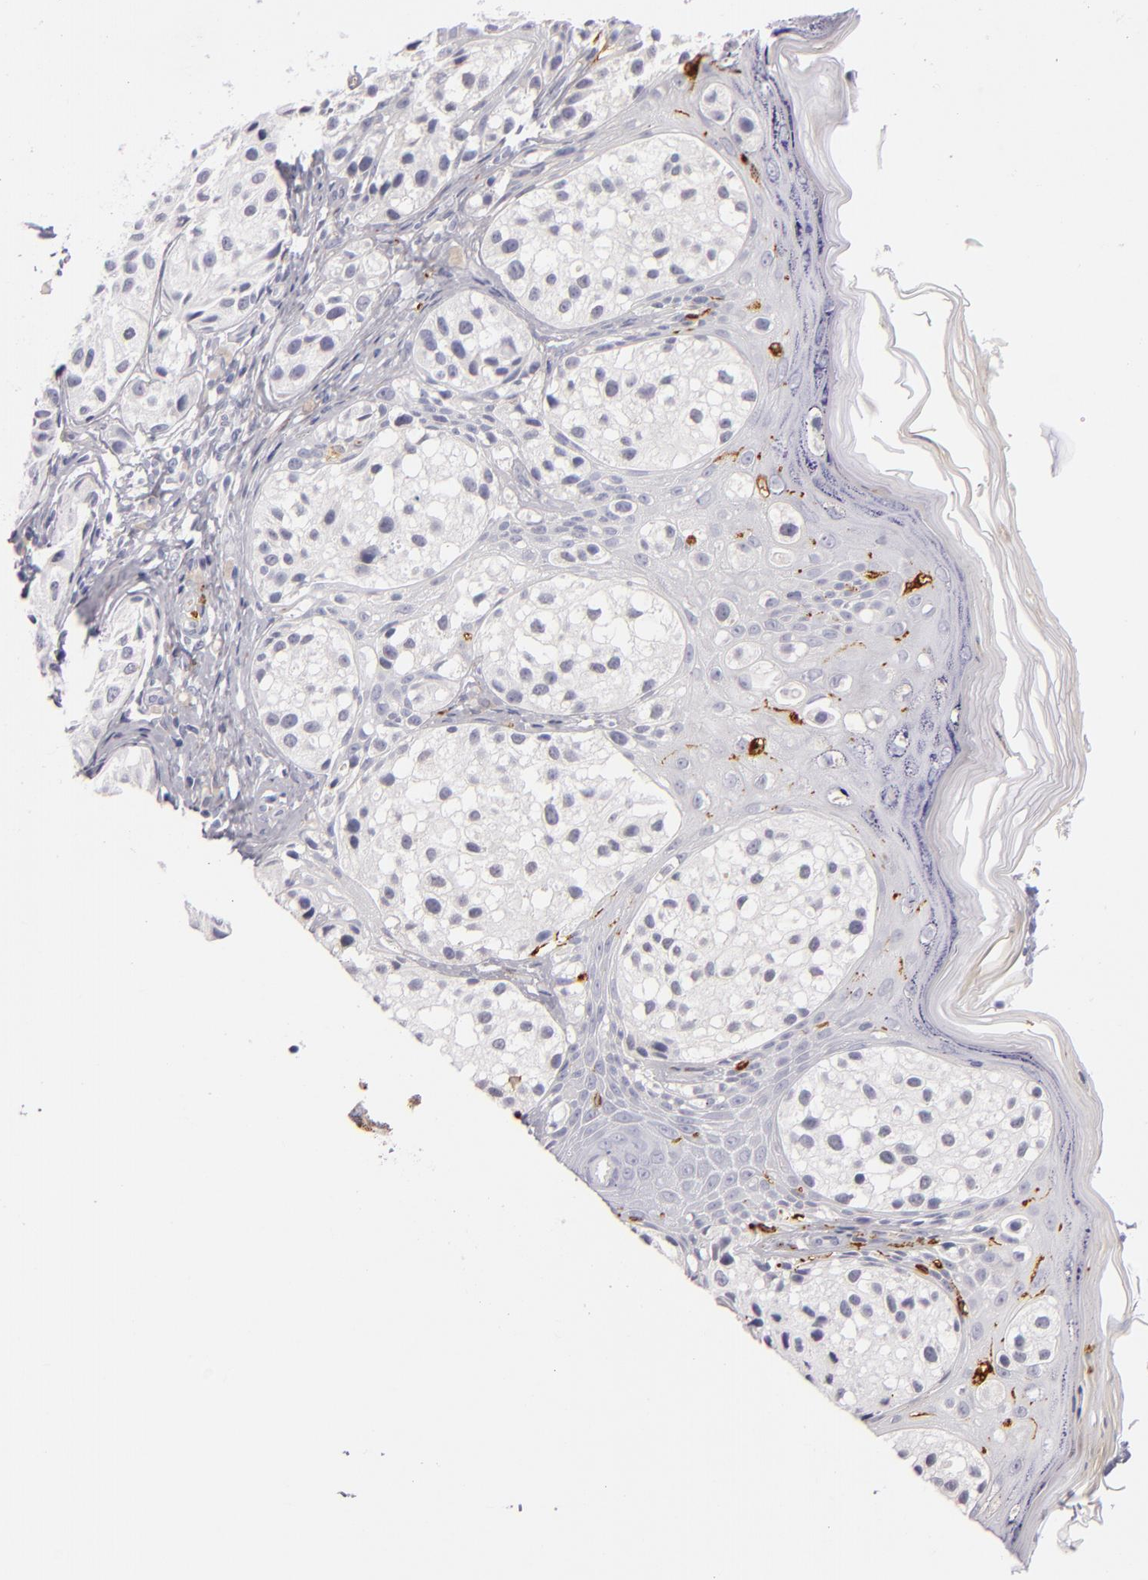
{"staining": {"intensity": "negative", "quantity": "none", "location": "none"}, "tissue": "melanoma", "cell_type": "Tumor cells", "image_type": "cancer", "snomed": [{"axis": "morphology", "description": "Malignant melanoma, NOS"}, {"axis": "topography", "description": "Skin"}], "caption": "This histopathology image is of melanoma stained with immunohistochemistry to label a protein in brown with the nuclei are counter-stained blue. There is no staining in tumor cells.", "gene": "CD207", "patient": {"sex": "male", "age": 23}}